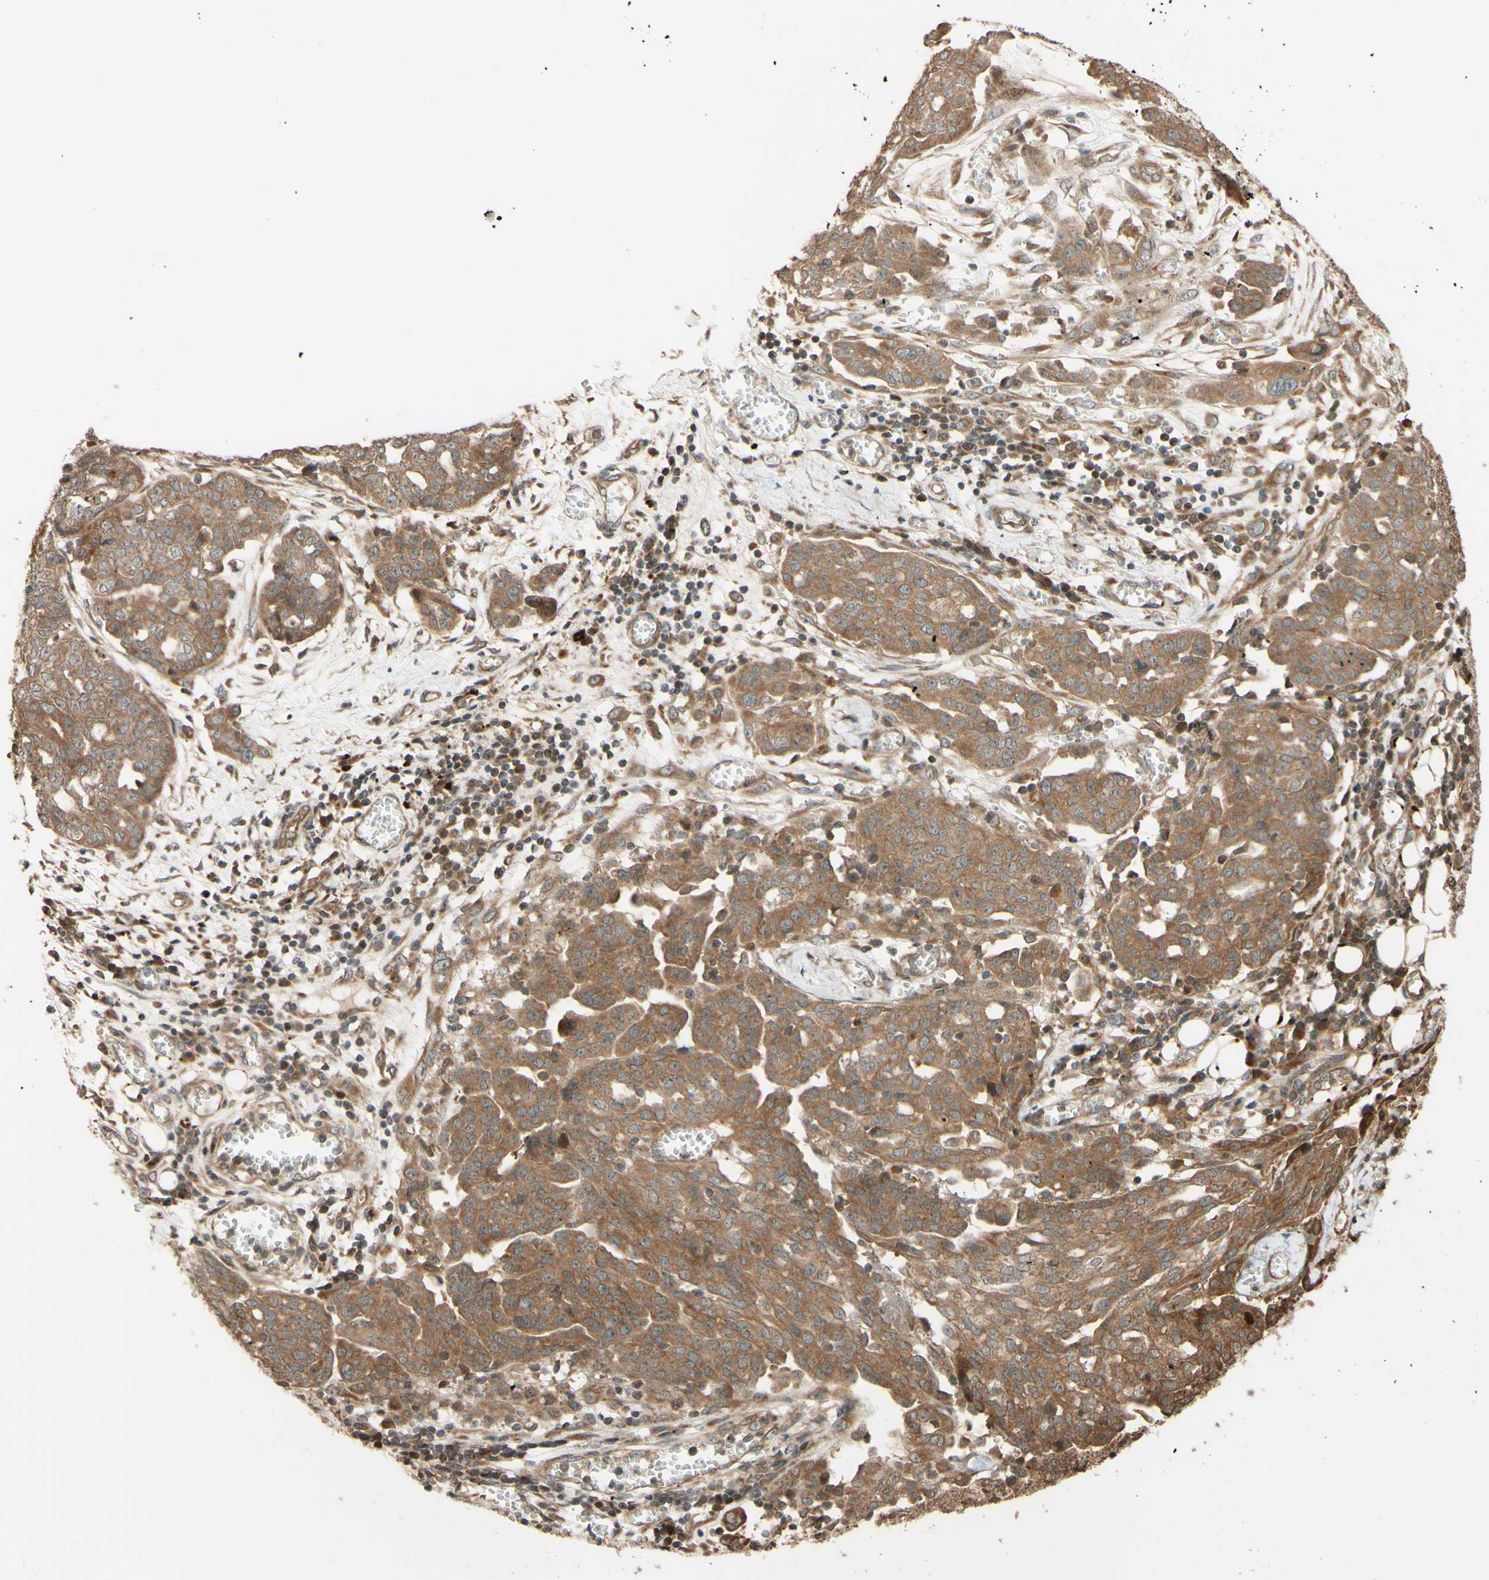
{"staining": {"intensity": "moderate", "quantity": ">75%", "location": "cytoplasmic/membranous"}, "tissue": "ovarian cancer", "cell_type": "Tumor cells", "image_type": "cancer", "snomed": [{"axis": "morphology", "description": "Cystadenocarcinoma, serous, NOS"}, {"axis": "topography", "description": "Soft tissue"}, {"axis": "topography", "description": "Ovary"}], "caption": "Immunohistochemistry micrograph of neoplastic tissue: human ovarian cancer stained using immunohistochemistry demonstrates medium levels of moderate protein expression localized specifically in the cytoplasmic/membranous of tumor cells, appearing as a cytoplasmic/membranous brown color.", "gene": "RNF19A", "patient": {"sex": "female", "age": 57}}